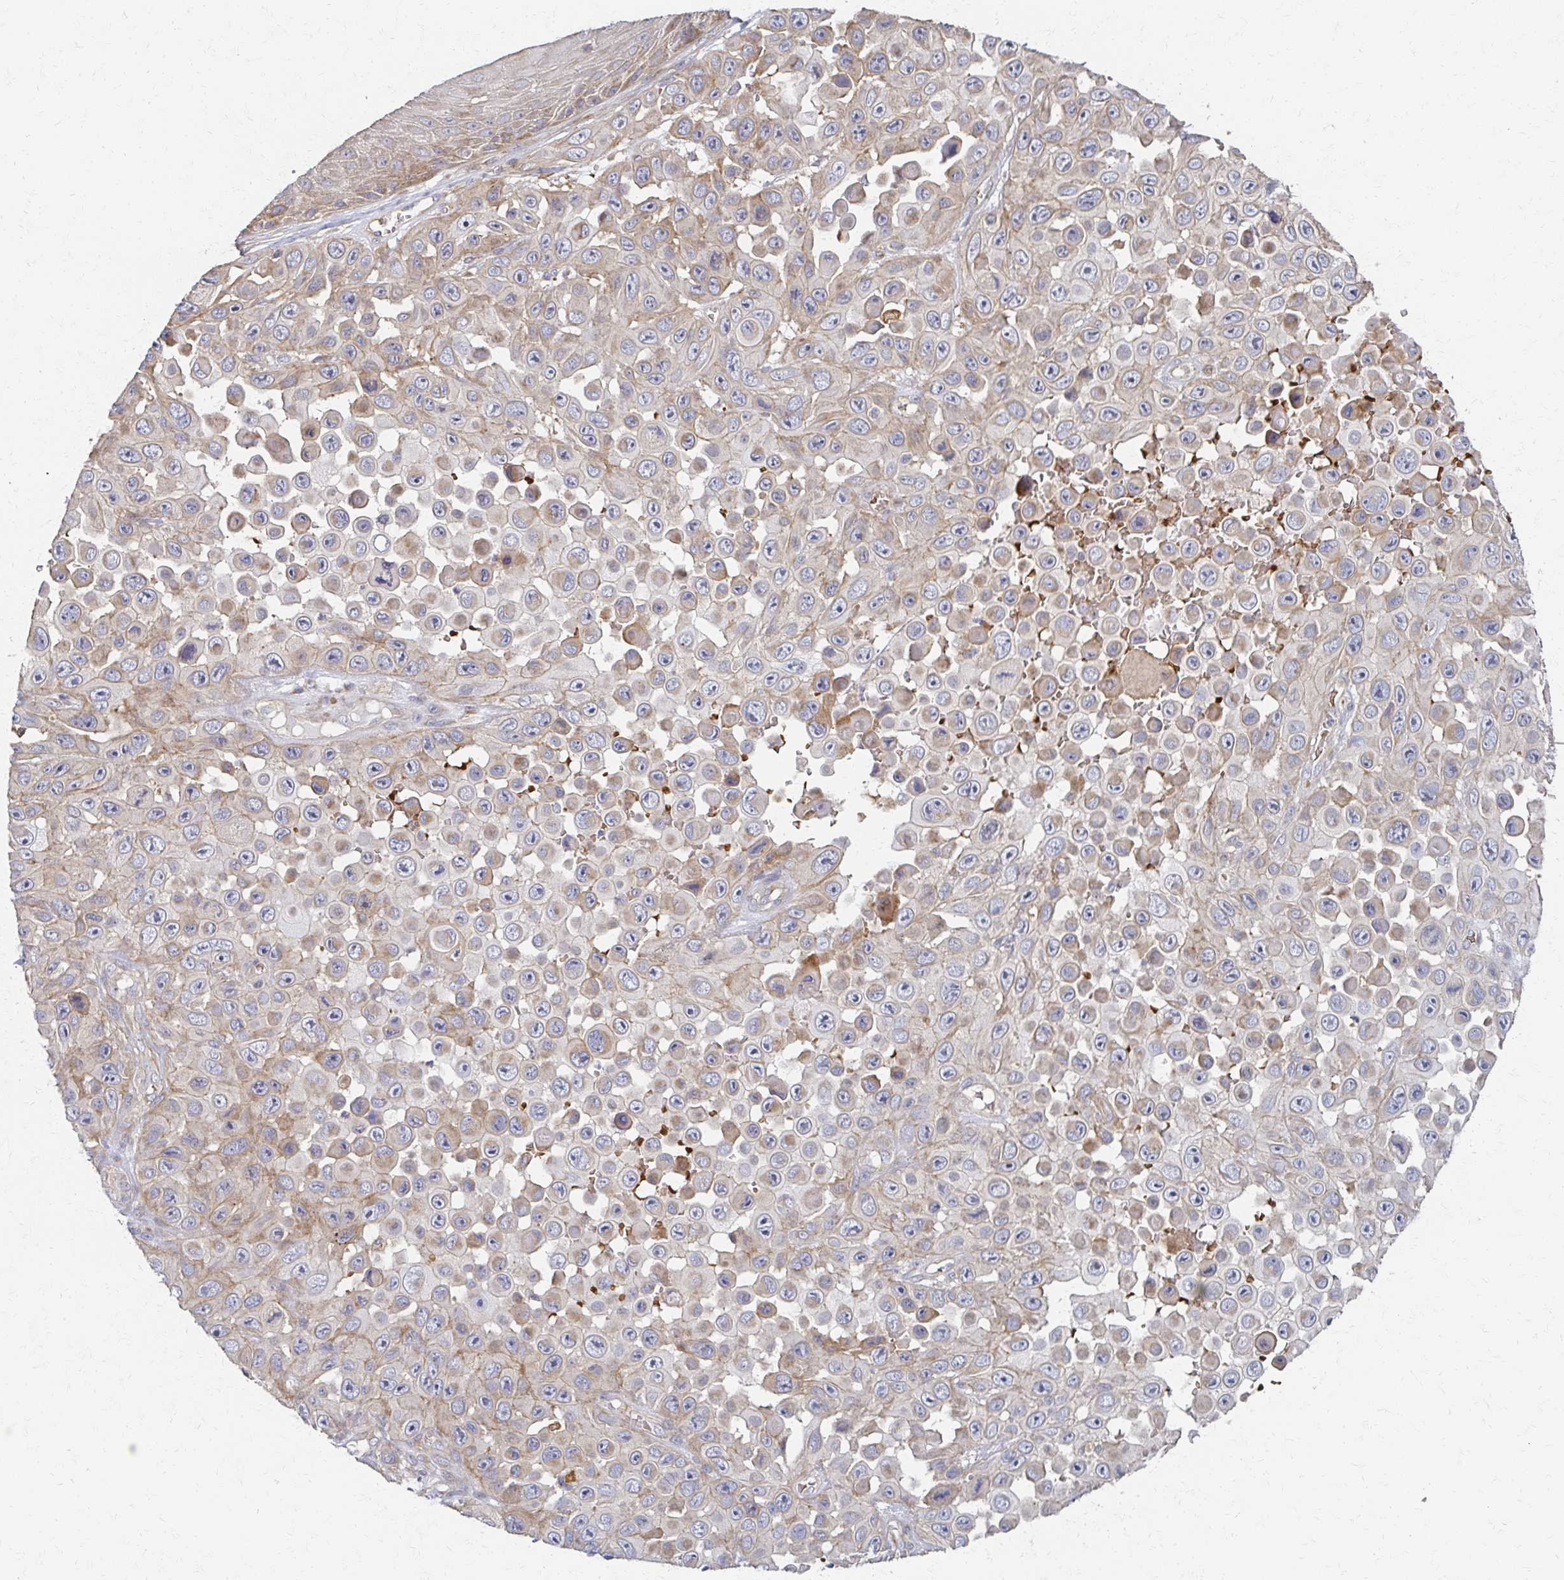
{"staining": {"intensity": "weak", "quantity": "25%-75%", "location": "cytoplasmic/membranous"}, "tissue": "skin cancer", "cell_type": "Tumor cells", "image_type": "cancer", "snomed": [{"axis": "morphology", "description": "Squamous cell carcinoma, NOS"}, {"axis": "topography", "description": "Skin"}], "caption": "DAB immunohistochemical staining of skin cancer shows weak cytoplasmic/membranous protein expression in about 25%-75% of tumor cells.", "gene": "SKA2", "patient": {"sex": "male", "age": 81}}